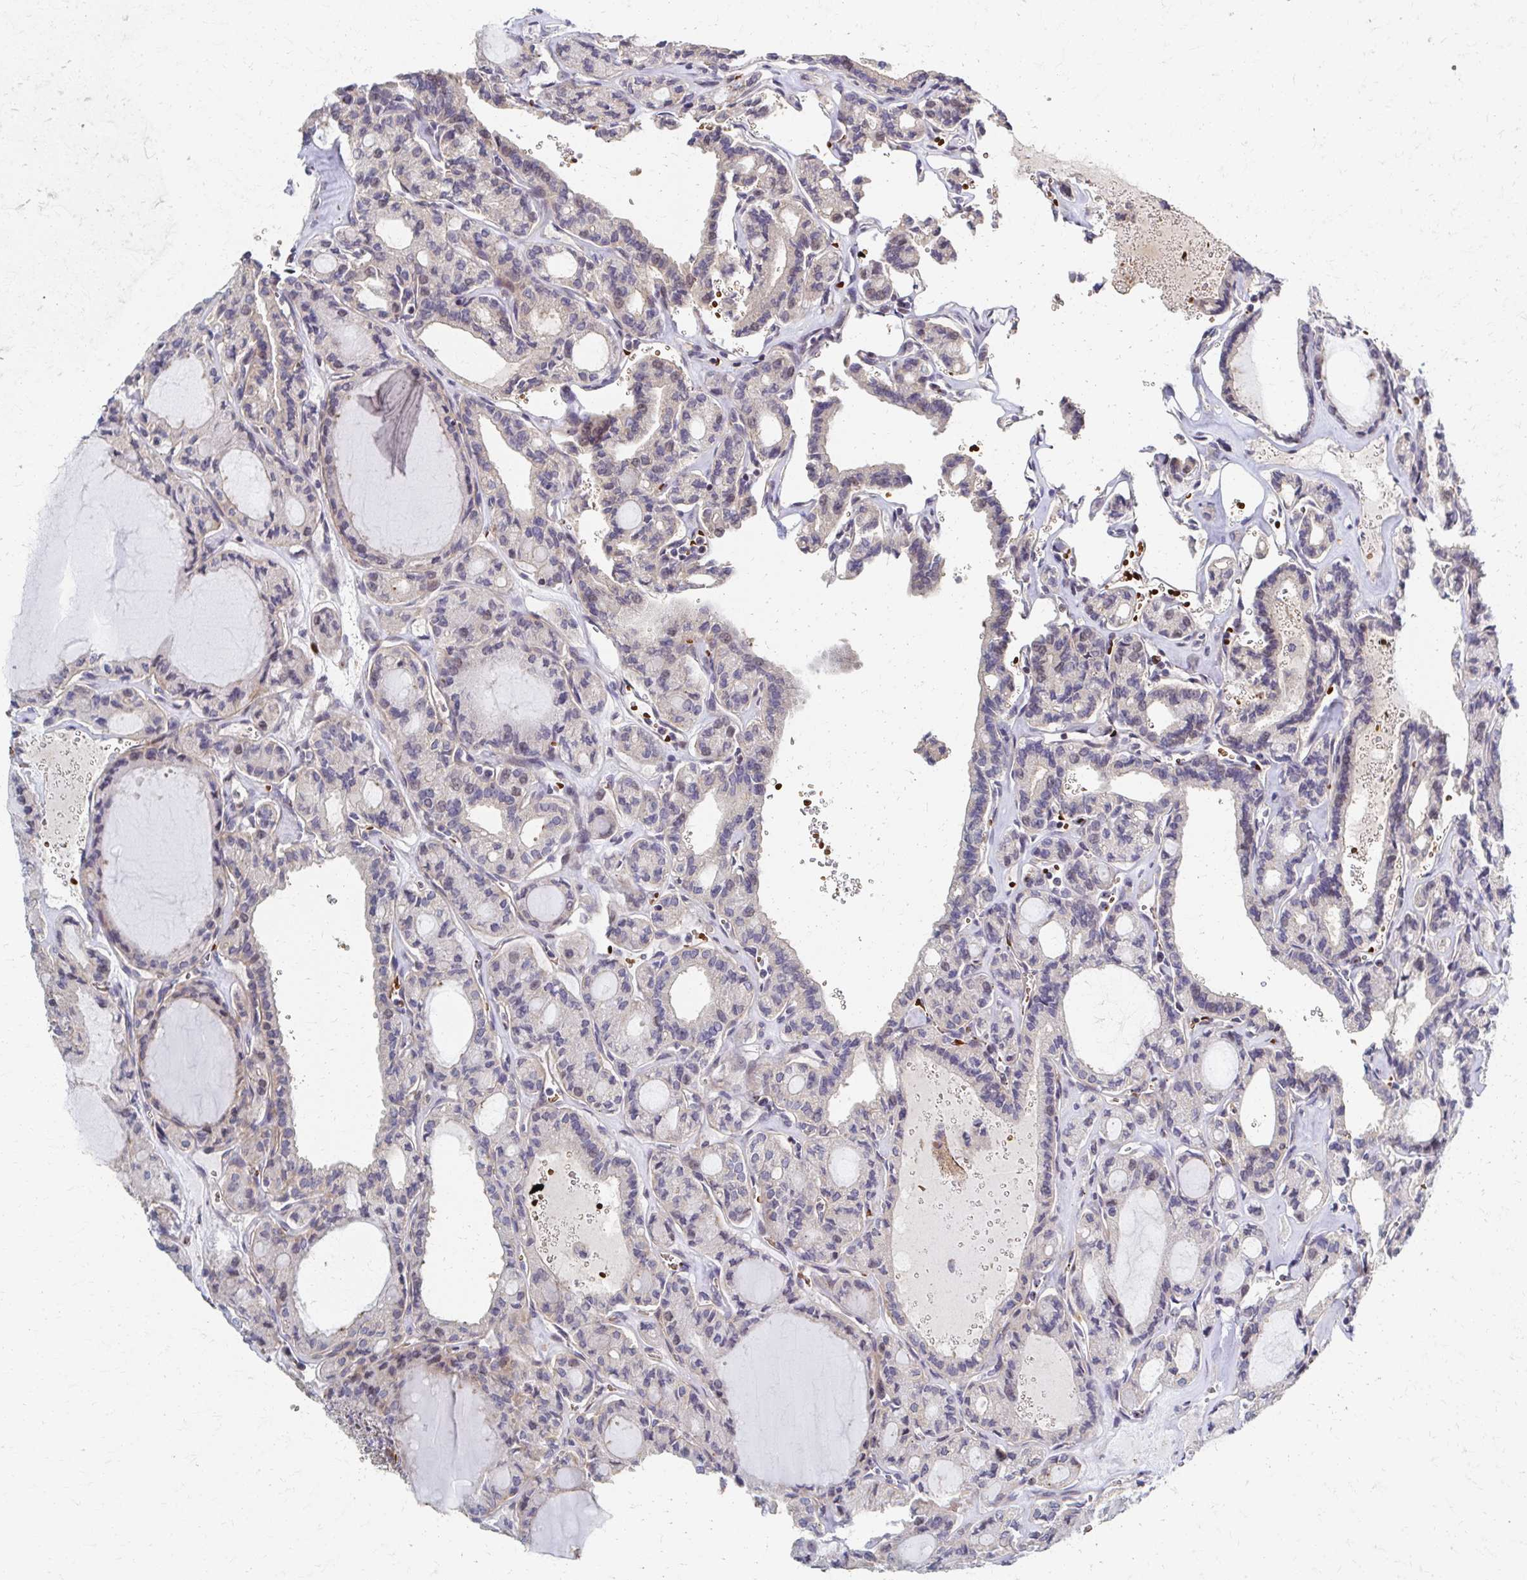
{"staining": {"intensity": "weak", "quantity": "<25%", "location": "cytoplasmic/membranous"}, "tissue": "thyroid cancer", "cell_type": "Tumor cells", "image_type": "cancer", "snomed": [{"axis": "morphology", "description": "Papillary adenocarcinoma, NOS"}, {"axis": "topography", "description": "Thyroid gland"}], "caption": "Papillary adenocarcinoma (thyroid) stained for a protein using IHC shows no expression tumor cells.", "gene": "SKA2", "patient": {"sex": "male", "age": 87}}